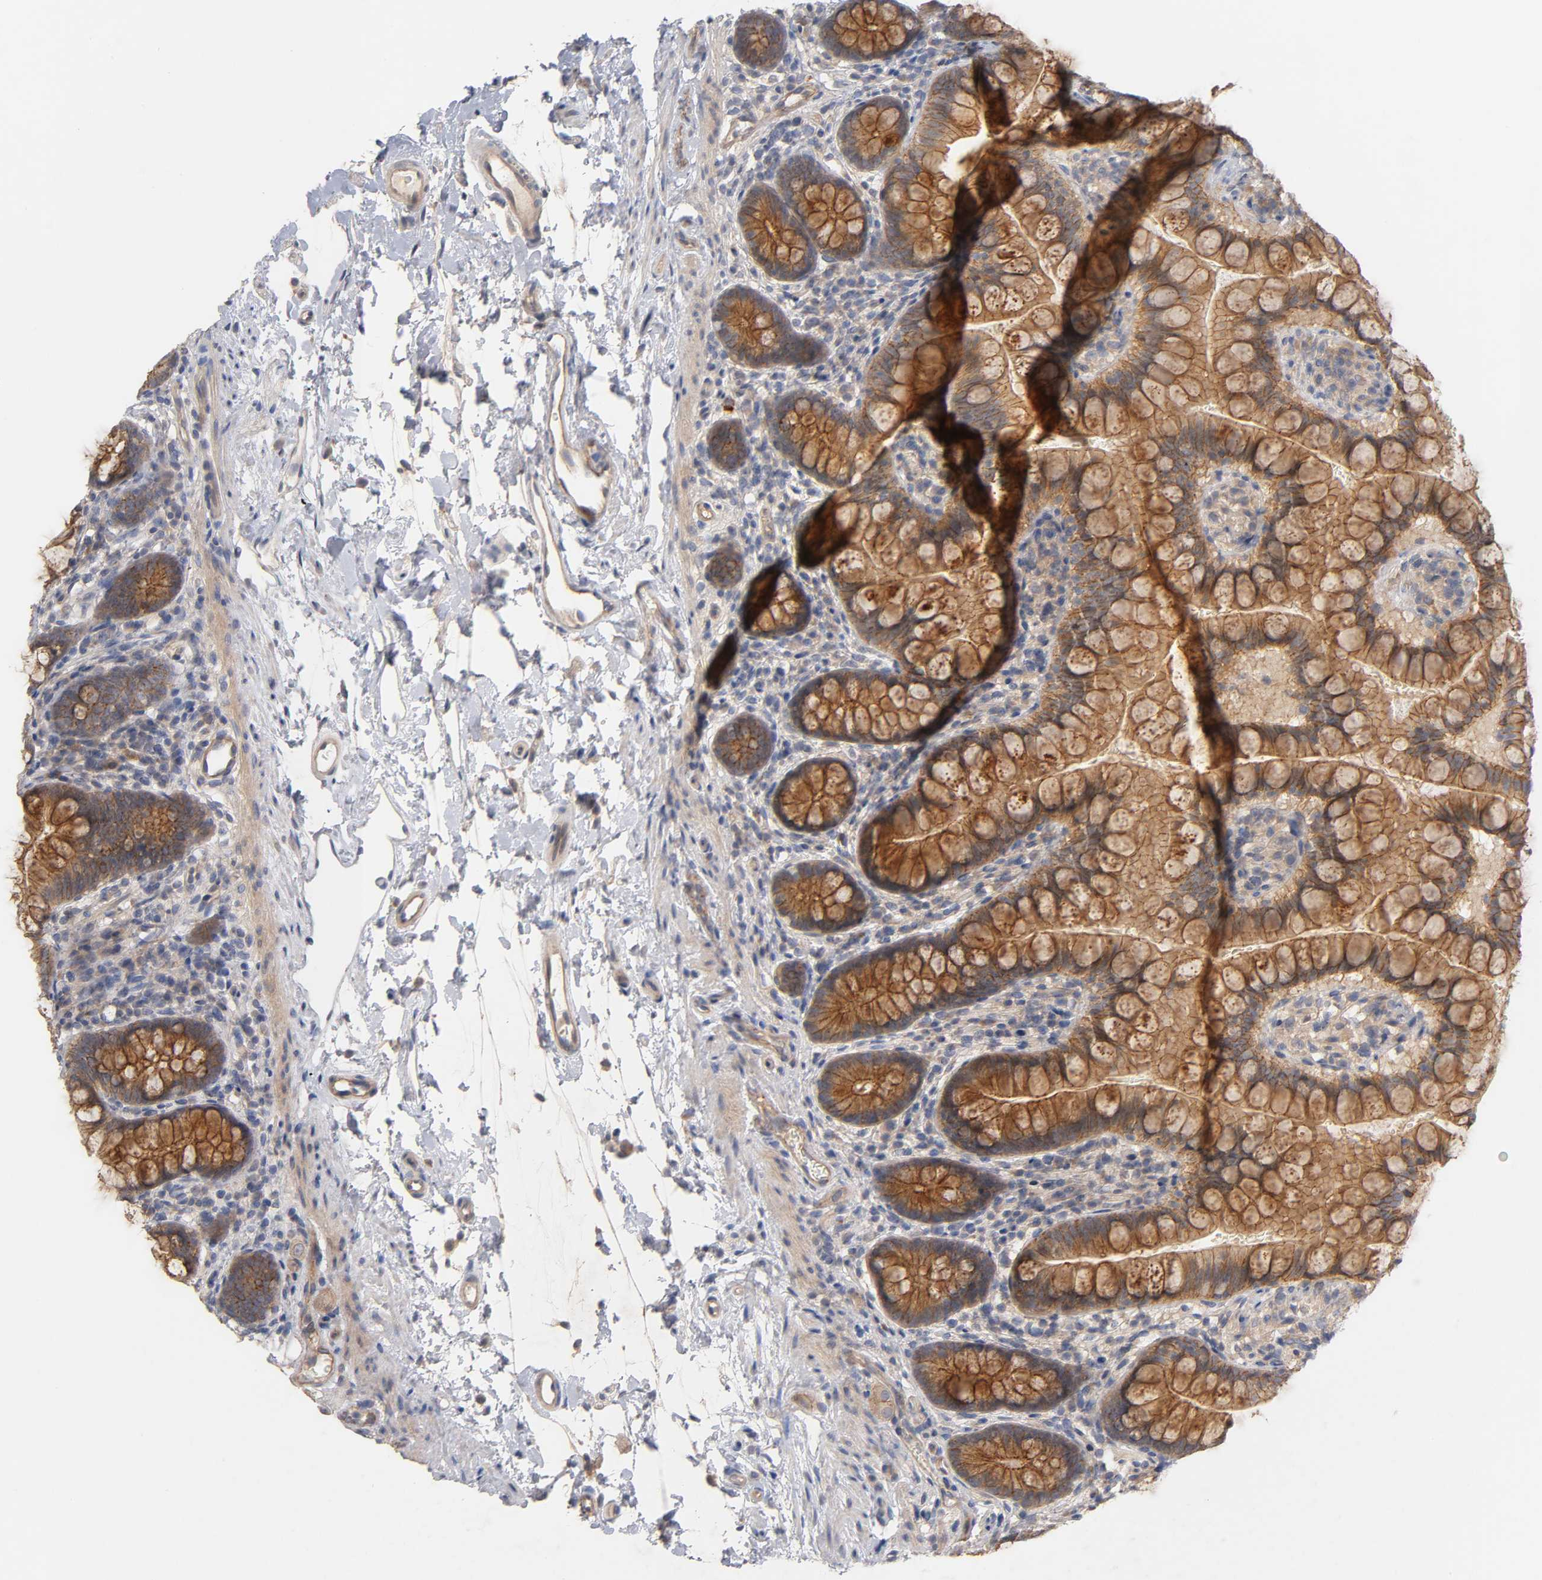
{"staining": {"intensity": "strong", "quantity": ">75%", "location": "cytoplasmic/membranous"}, "tissue": "small intestine", "cell_type": "Glandular cells", "image_type": "normal", "snomed": [{"axis": "morphology", "description": "Normal tissue, NOS"}, {"axis": "topography", "description": "Small intestine"}], "caption": "Immunohistochemistry of unremarkable small intestine shows high levels of strong cytoplasmic/membranous staining in about >75% of glandular cells.", "gene": "PDZD11", "patient": {"sex": "female", "age": 58}}